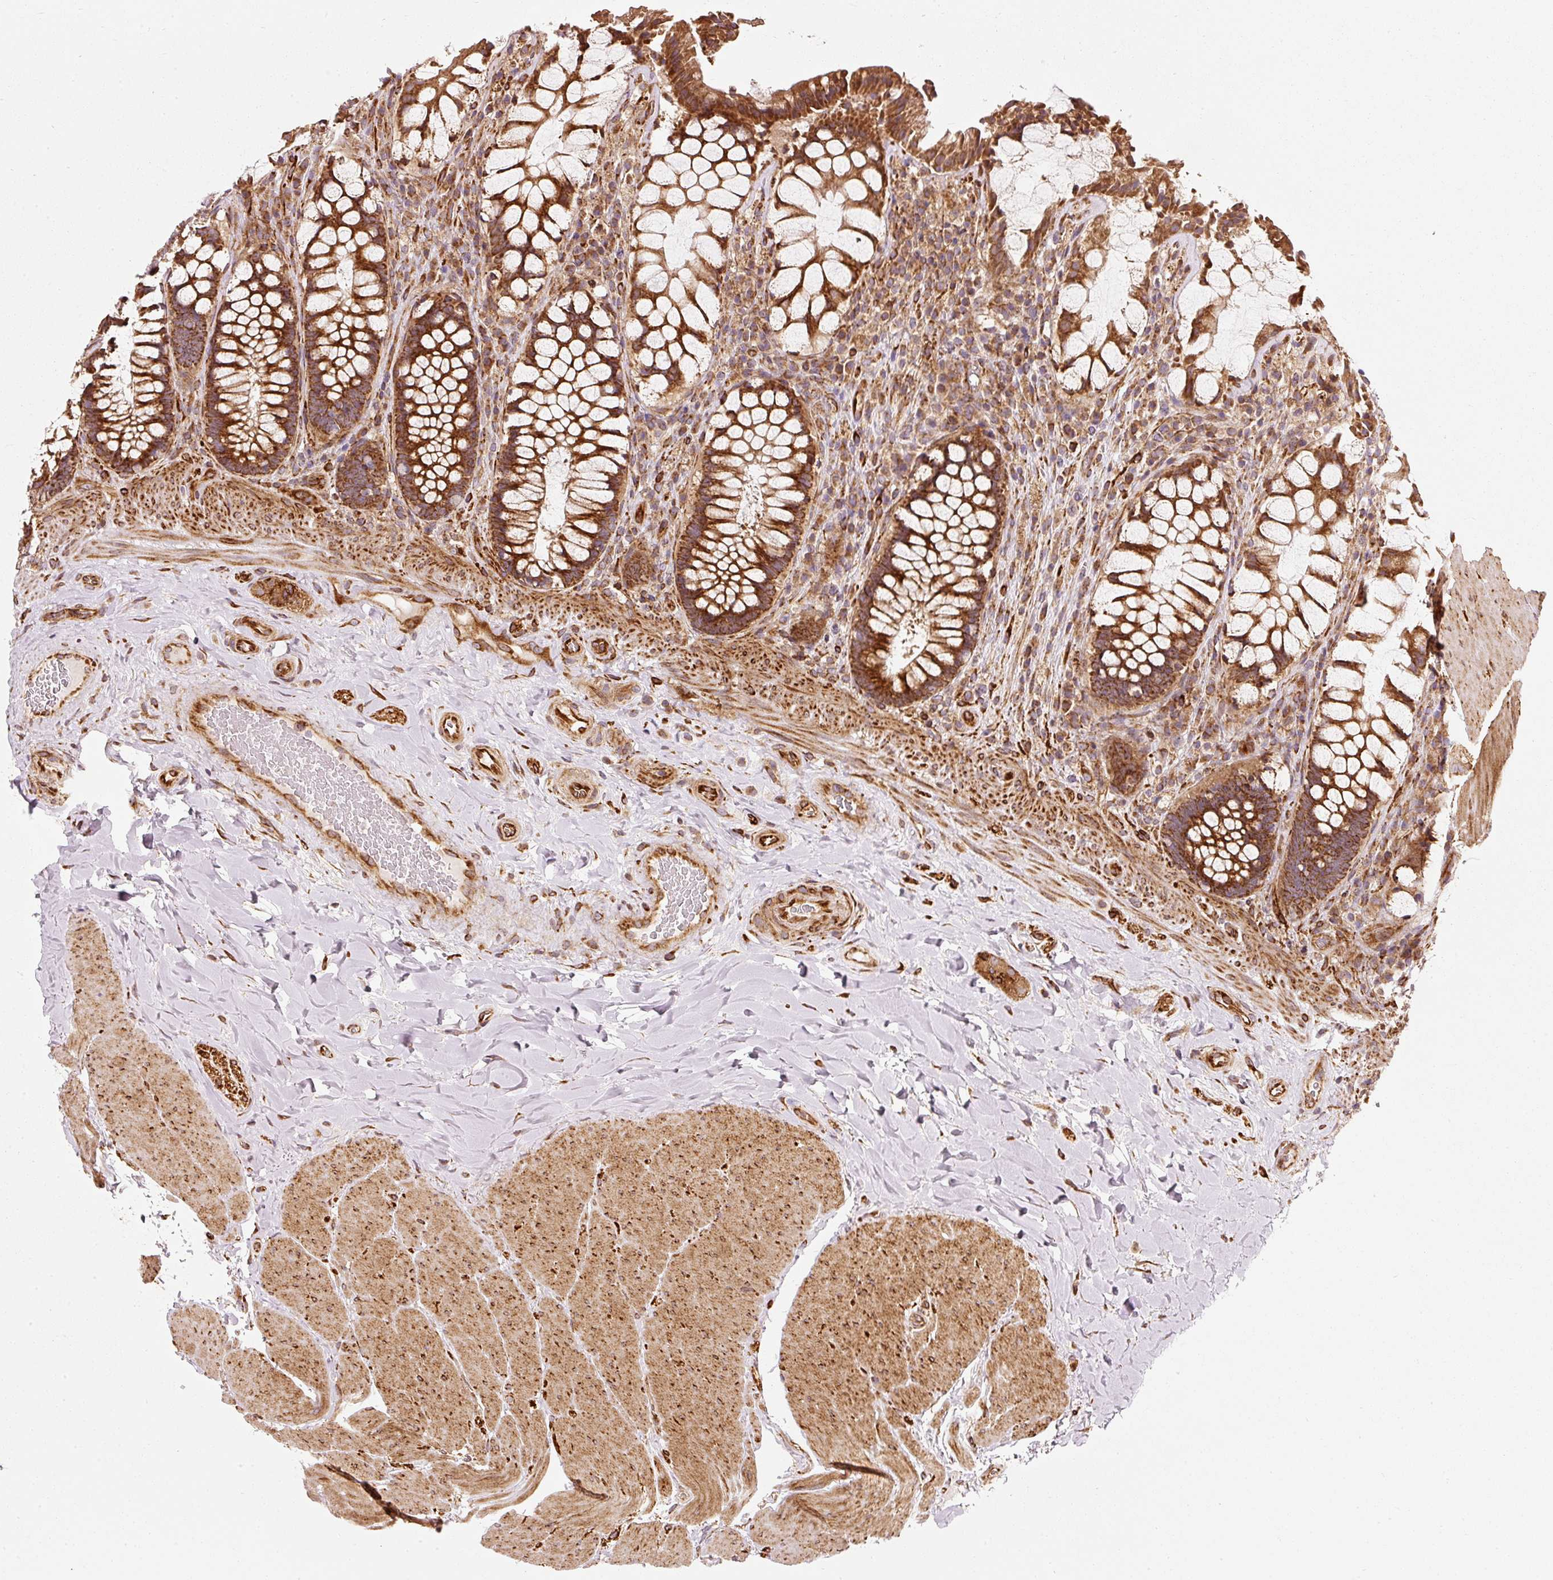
{"staining": {"intensity": "strong", "quantity": ">75%", "location": "cytoplasmic/membranous"}, "tissue": "rectum", "cell_type": "Glandular cells", "image_type": "normal", "snomed": [{"axis": "morphology", "description": "Normal tissue, NOS"}, {"axis": "topography", "description": "Rectum"}], "caption": "Protein positivity by IHC exhibits strong cytoplasmic/membranous staining in about >75% of glandular cells in unremarkable rectum. (Stains: DAB (3,3'-diaminobenzidine) in brown, nuclei in blue, Microscopy: brightfield microscopy at high magnification).", "gene": "ISCU", "patient": {"sex": "female", "age": 58}}